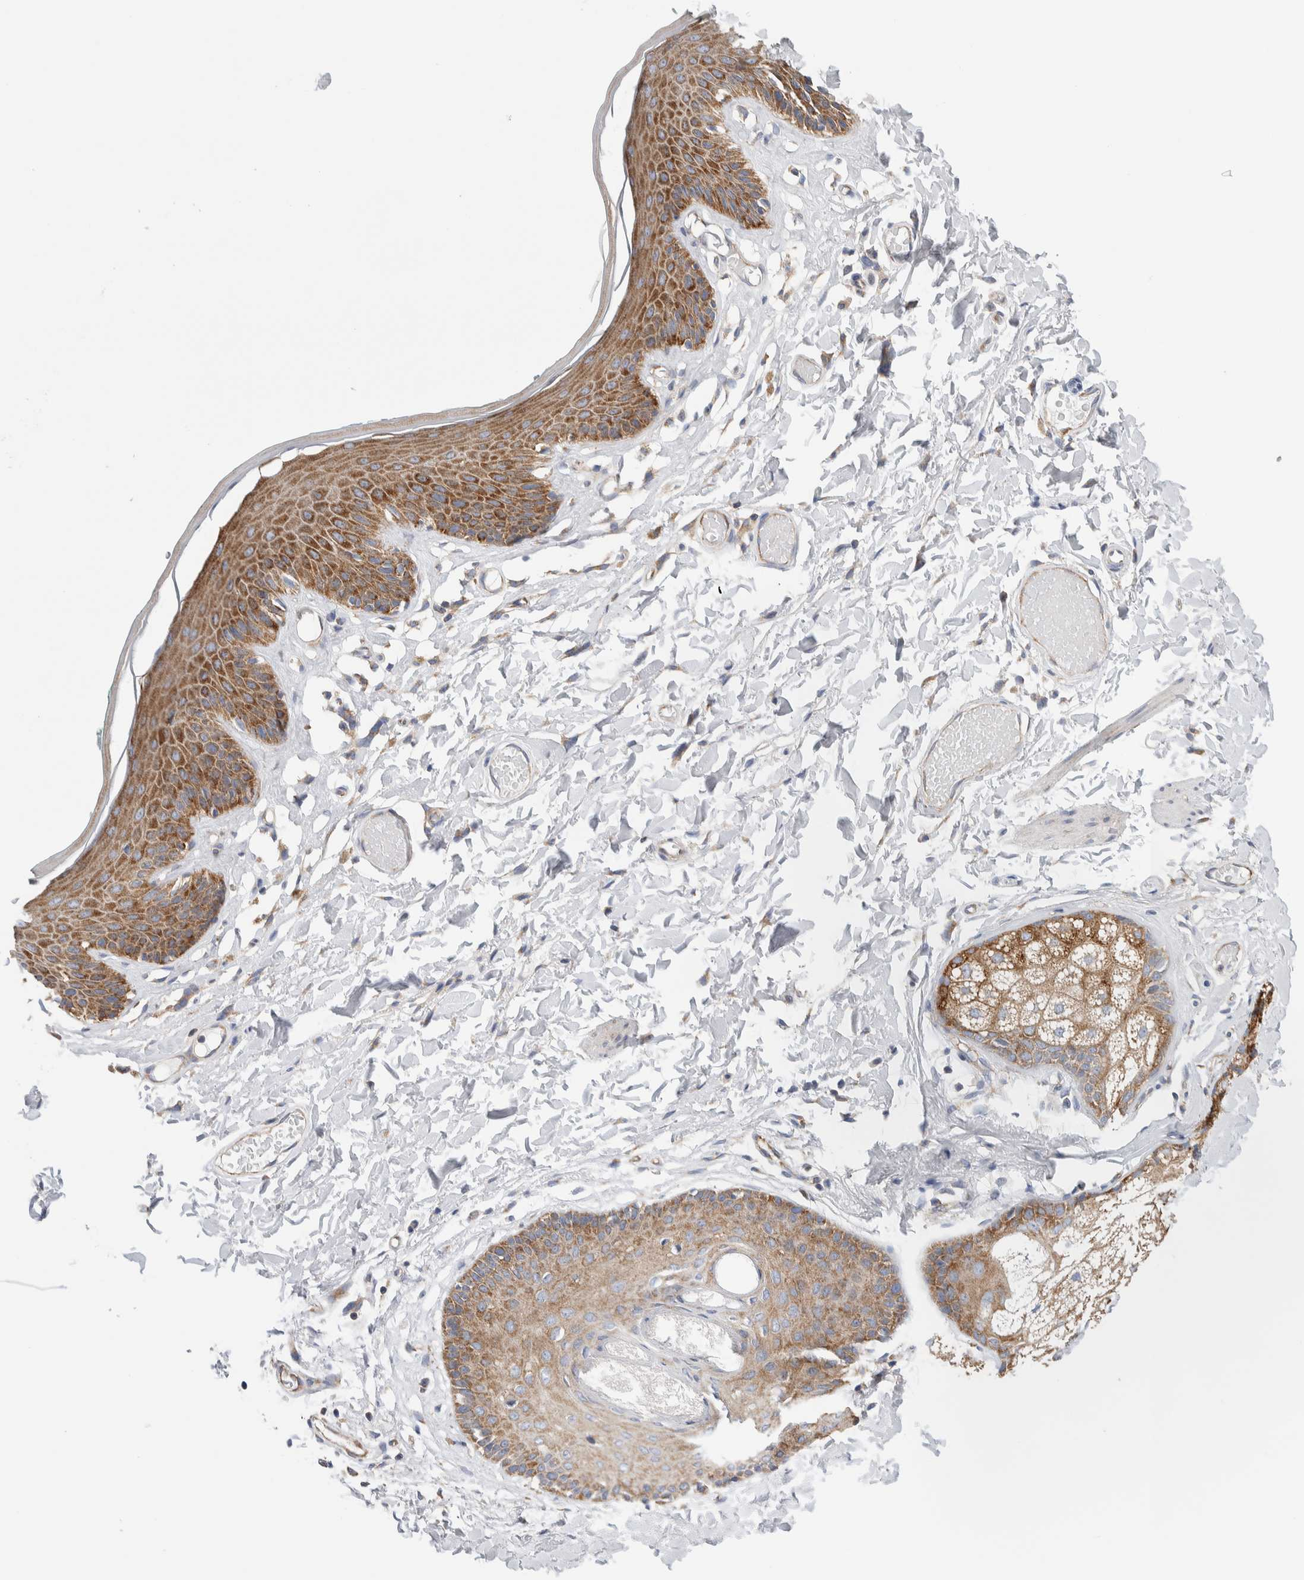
{"staining": {"intensity": "strong", "quantity": ">75%", "location": "cytoplasmic/membranous"}, "tissue": "skin", "cell_type": "Epidermal cells", "image_type": "normal", "snomed": [{"axis": "morphology", "description": "Normal tissue, NOS"}, {"axis": "topography", "description": "Vulva"}], "caption": "An immunohistochemistry histopathology image of unremarkable tissue is shown. Protein staining in brown labels strong cytoplasmic/membranous positivity in skin within epidermal cells.", "gene": "RACK1", "patient": {"sex": "female", "age": 73}}